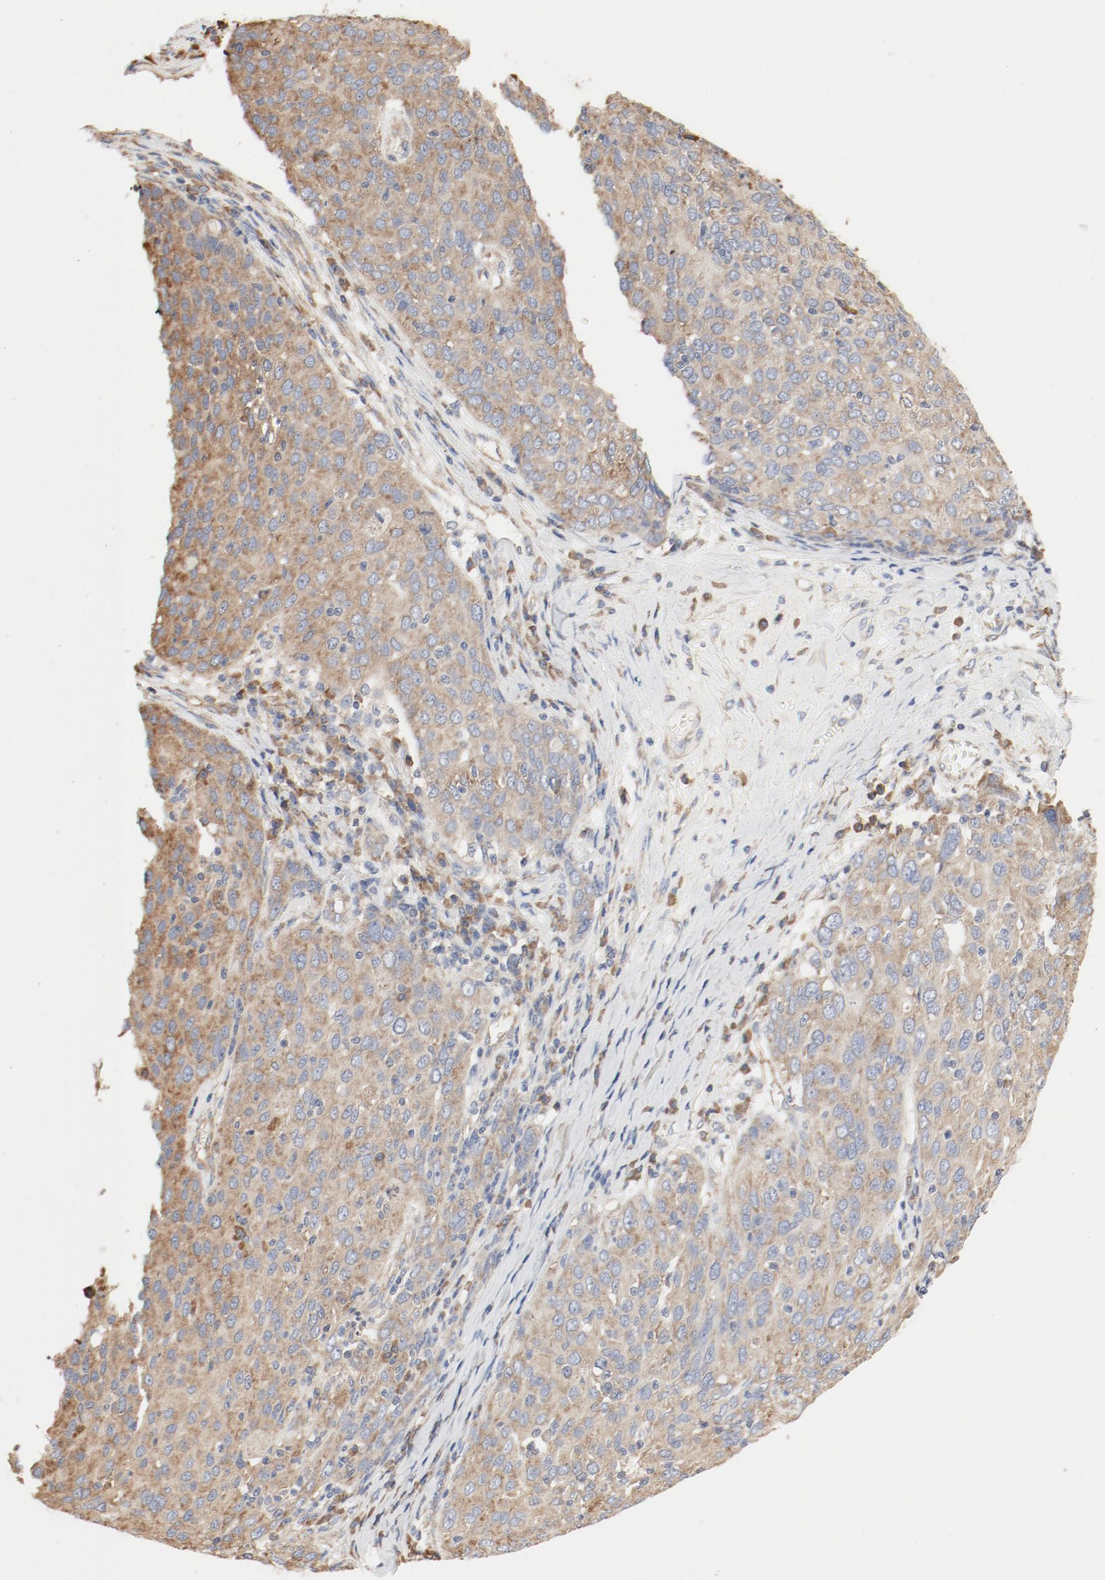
{"staining": {"intensity": "moderate", "quantity": ">75%", "location": "cytoplasmic/membranous"}, "tissue": "ovarian cancer", "cell_type": "Tumor cells", "image_type": "cancer", "snomed": [{"axis": "morphology", "description": "Carcinoma, endometroid"}, {"axis": "topography", "description": "Ovary"}], "caption": "Moderate cytoplasmic/membranous staining is appreciated in approximately >75% of tumor cells in ovarian cancer.", "gene": "RPS6", "patient": {"sex": "female", "age": 50}}